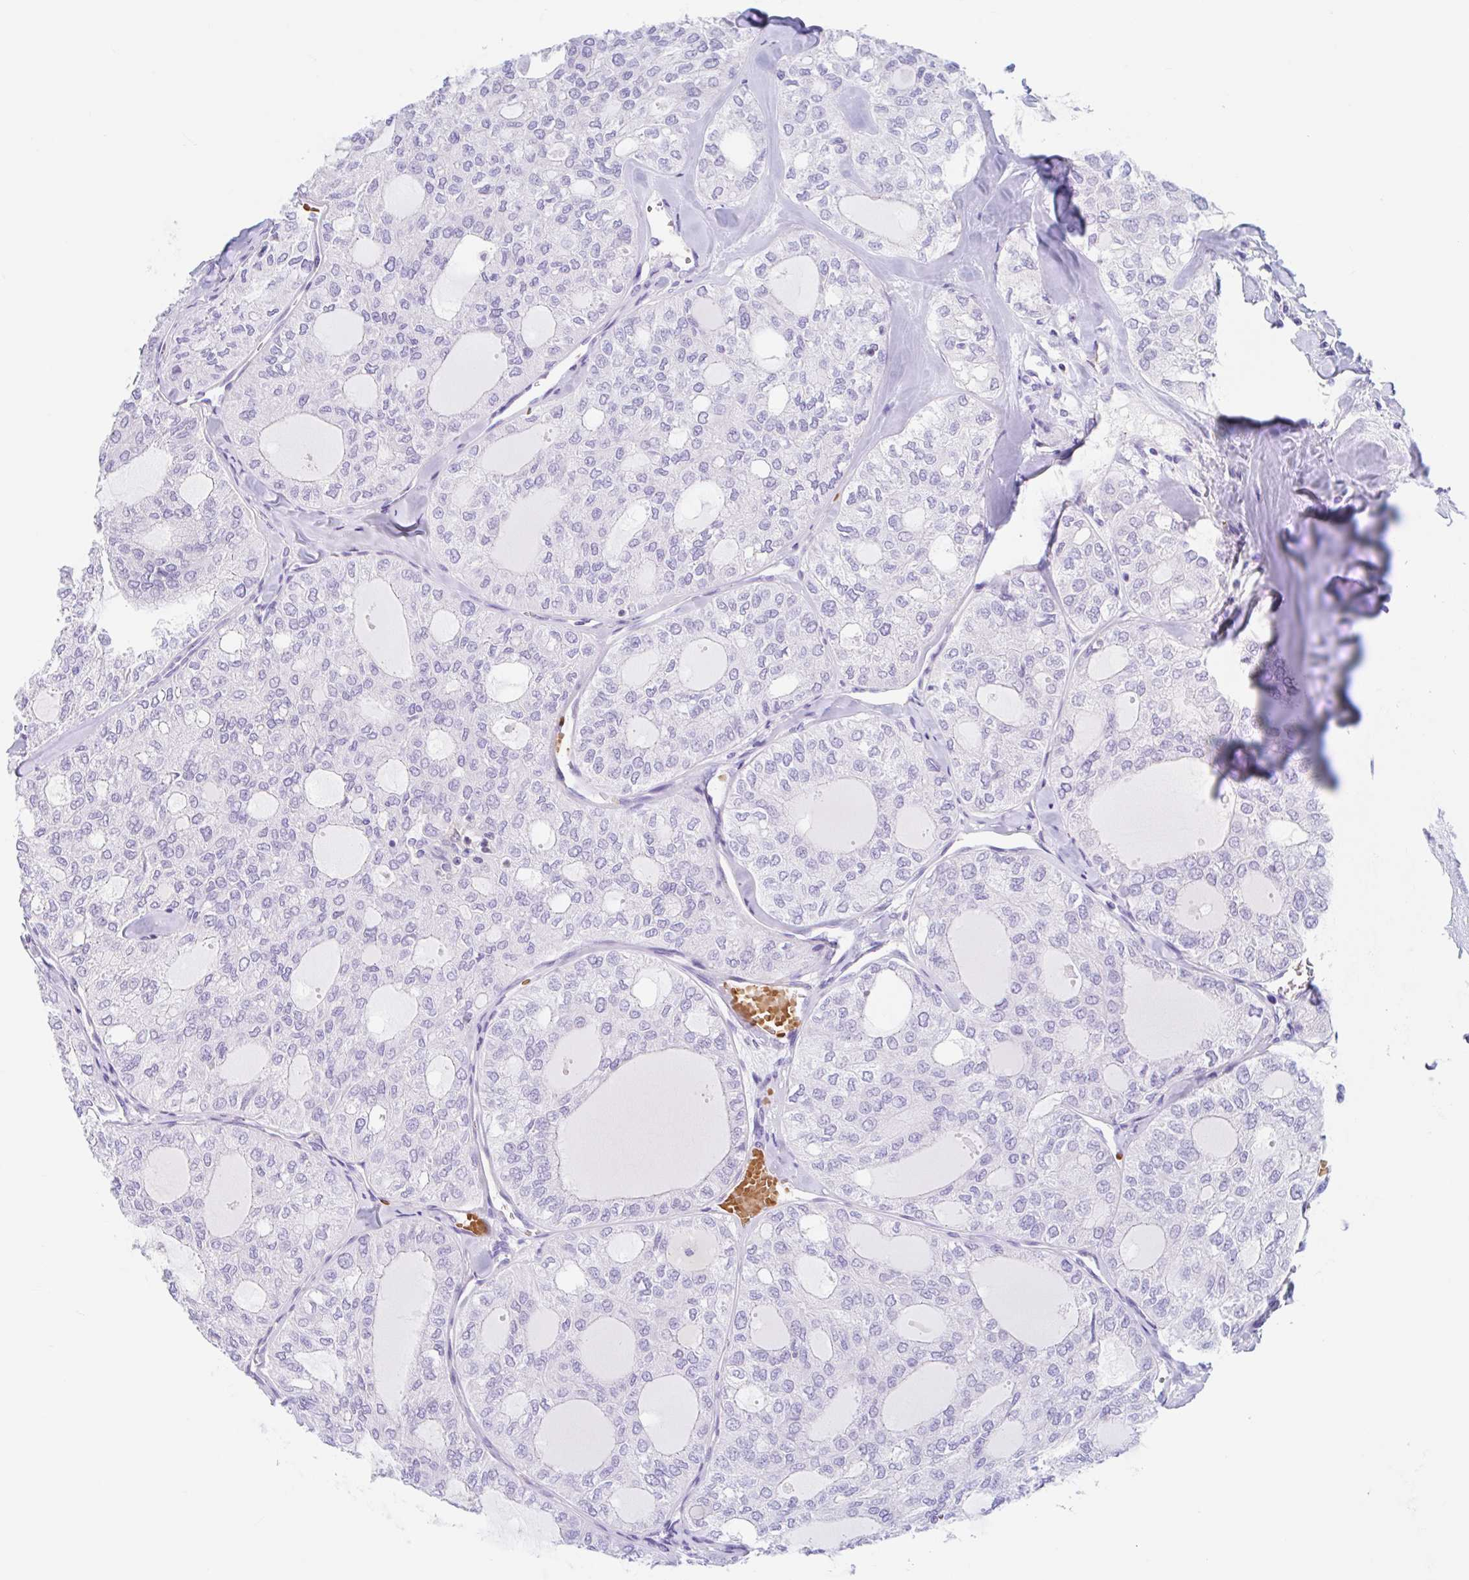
{"staining": {"intensity": "negative", "quantity": "none", "location": "none"}, "tissue": "thyroid cancer", "cell_type": "Tumor cells", "image_type": "cancer", "snomed": [{"axis": "morphology", "description": "Follicular adenoma carcinoma, NOS"}, {"axis": "topography", "description": "Thyroid gland"}], "caption": "Immunohistochemistry (IHC) of thyroid cancer (follicular adenoma carcinoma) shows no expression in tumor cells.", "gene": "ANKRD9", "patient": {"sex": "male", "age": 75}}